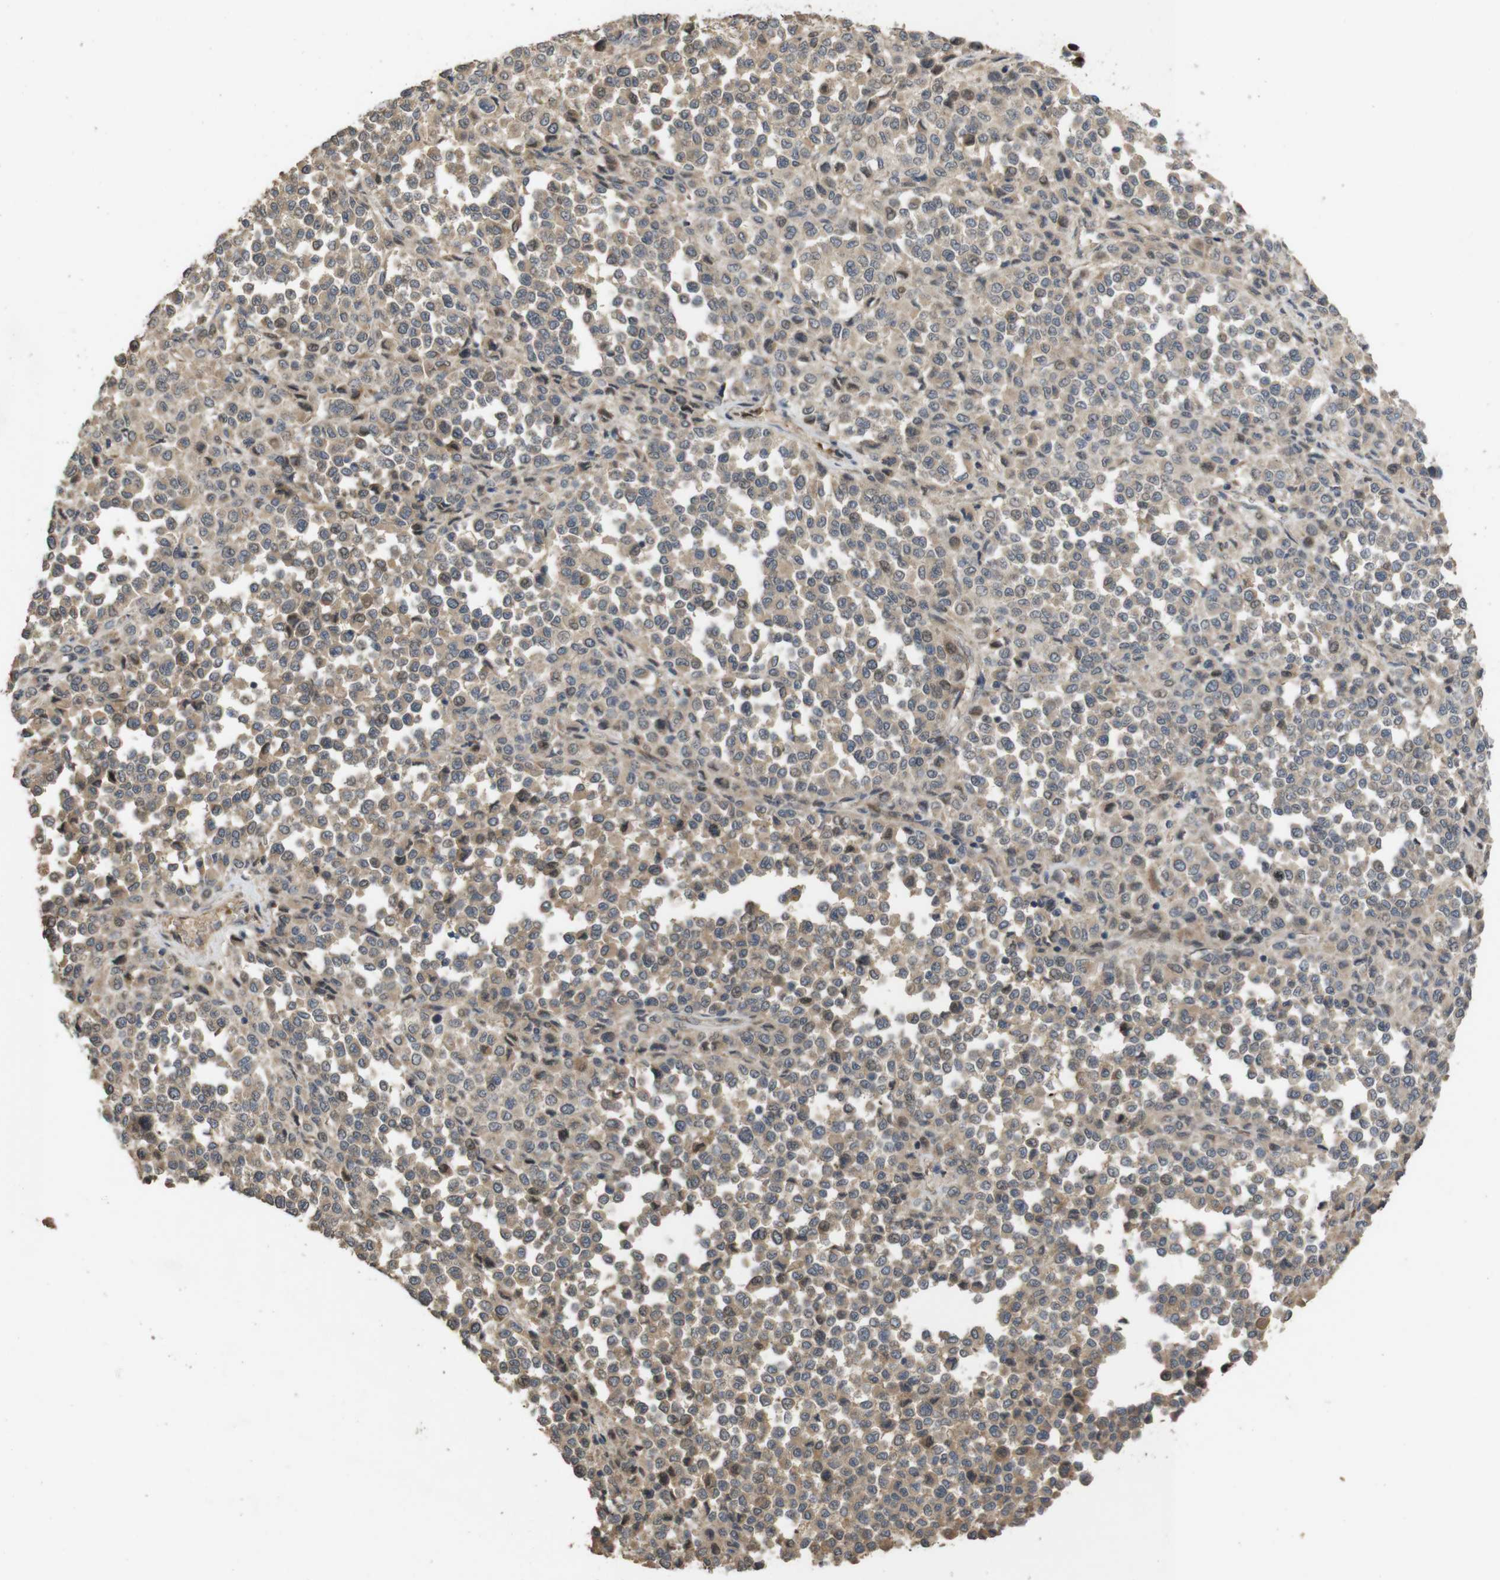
{"staining": {"intensity": "weak", "quantity": ">75%", "location": "cytoplasmic/membranous,nuclear"}, "tissue": "melanoma", "cell_type": "Tumor cells", "image_type": "cancer", "snomed": [{"axis": "morphology", "description": "Malignant melanoma, Metastatic site"}, {"axis": "topography", "description": "Pancreas"}], "caption": "A micrograph showing weak cytoplasmic/membranous and nuclear expression in approximately >75% of tumor cells in melanoma, as visualized by brown immunohistochemical staining.", "gene": "PCDHB10", "patient": {"sex": "female", "age": 30}}